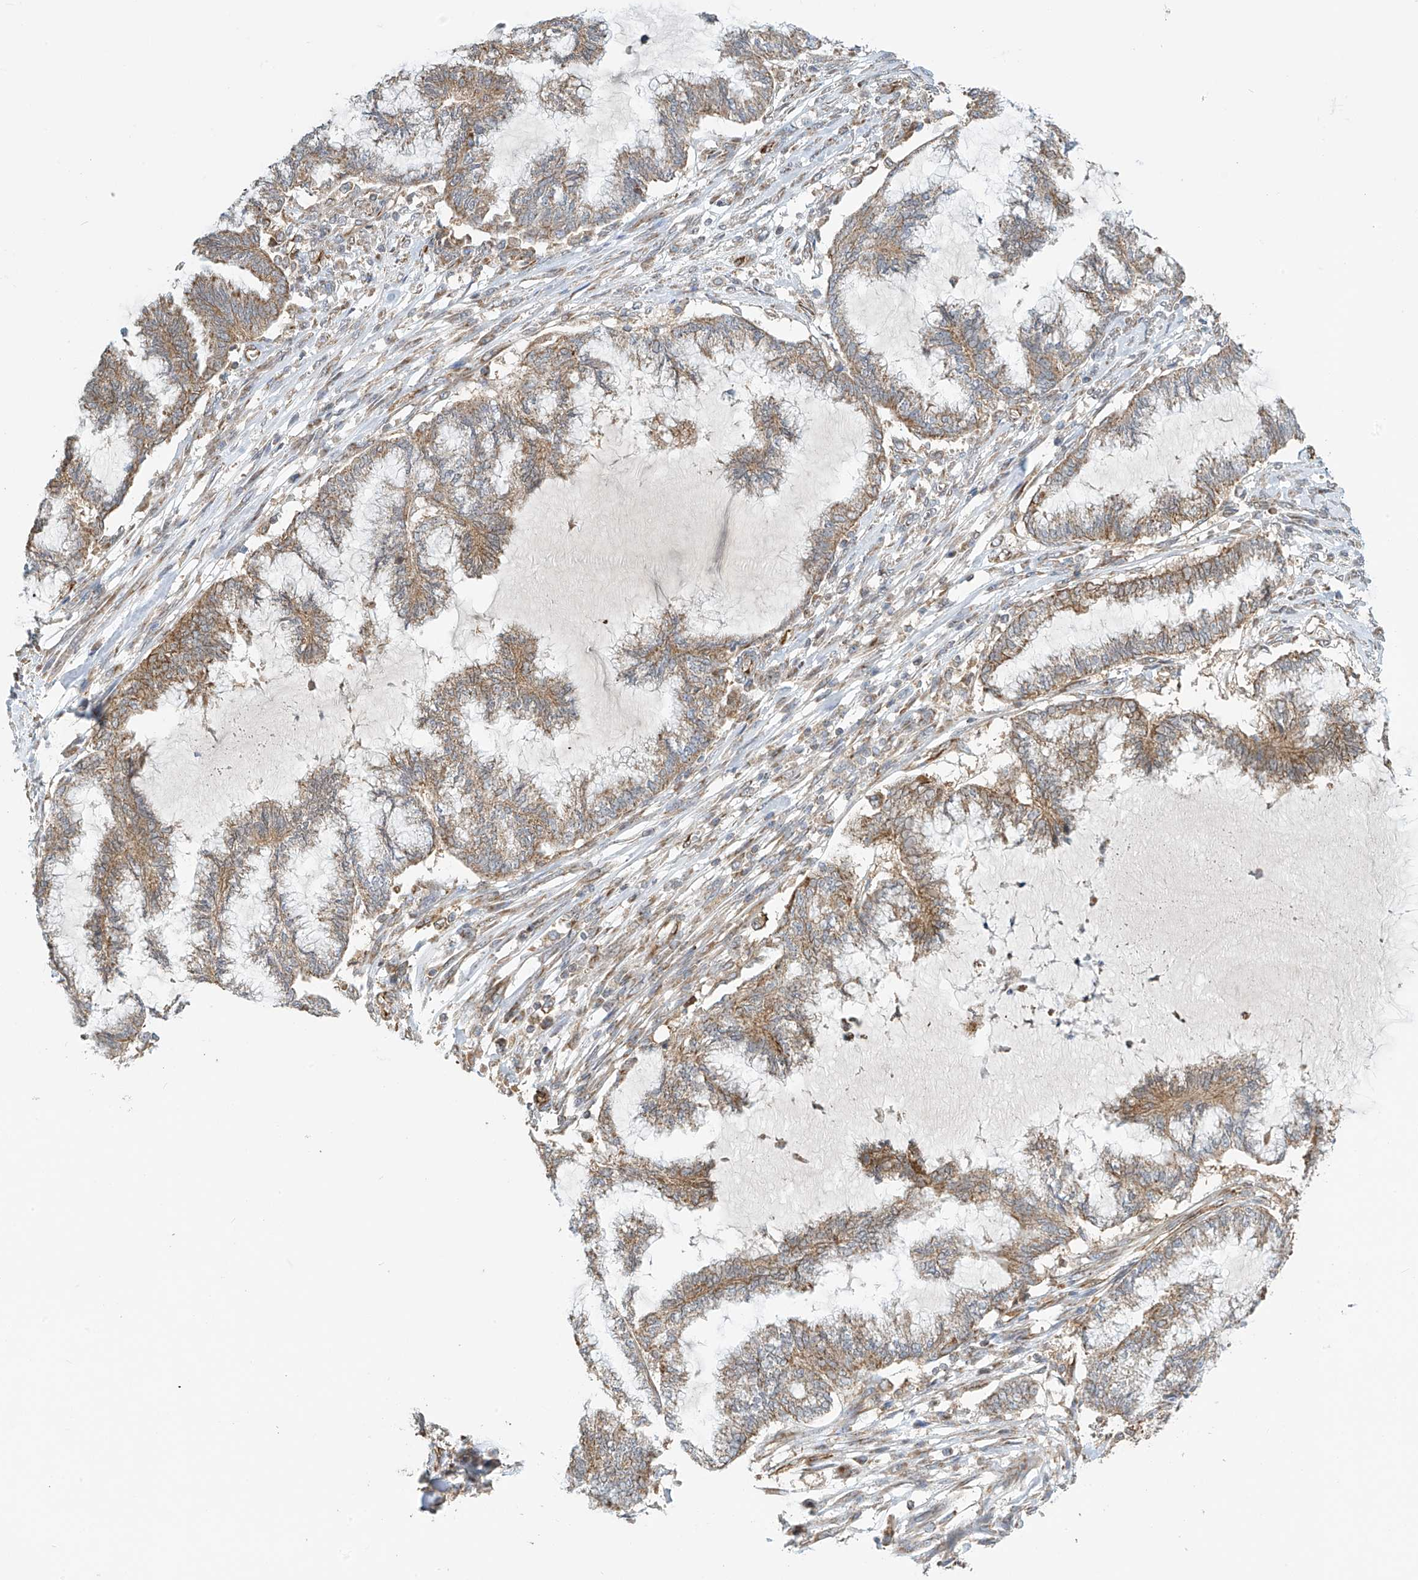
{"staining": {"intensity": "moderate", "quantity": "25%-75%", "location": "cytoplasmic/membranous"}, "tissue": "endometrial cancer", "cell_type": "Tumor cells", "image_type": "cancer", "snomed": [{"axis": "morphology", "description": "Adenocarcinoma, NOS"}, {"axis": "topography", "description": "Endometrium"}], "caption": "Brown immunohistochemical staining in endometrial cancer exhibits moderate cytoplasmic/membranous positivity in about 25%-75% of tumor cells. (DAB IHC with brightfield microscopy, high magnification).", "gene": "METTL6", "patient": {"sex": "female", "age": 86}}